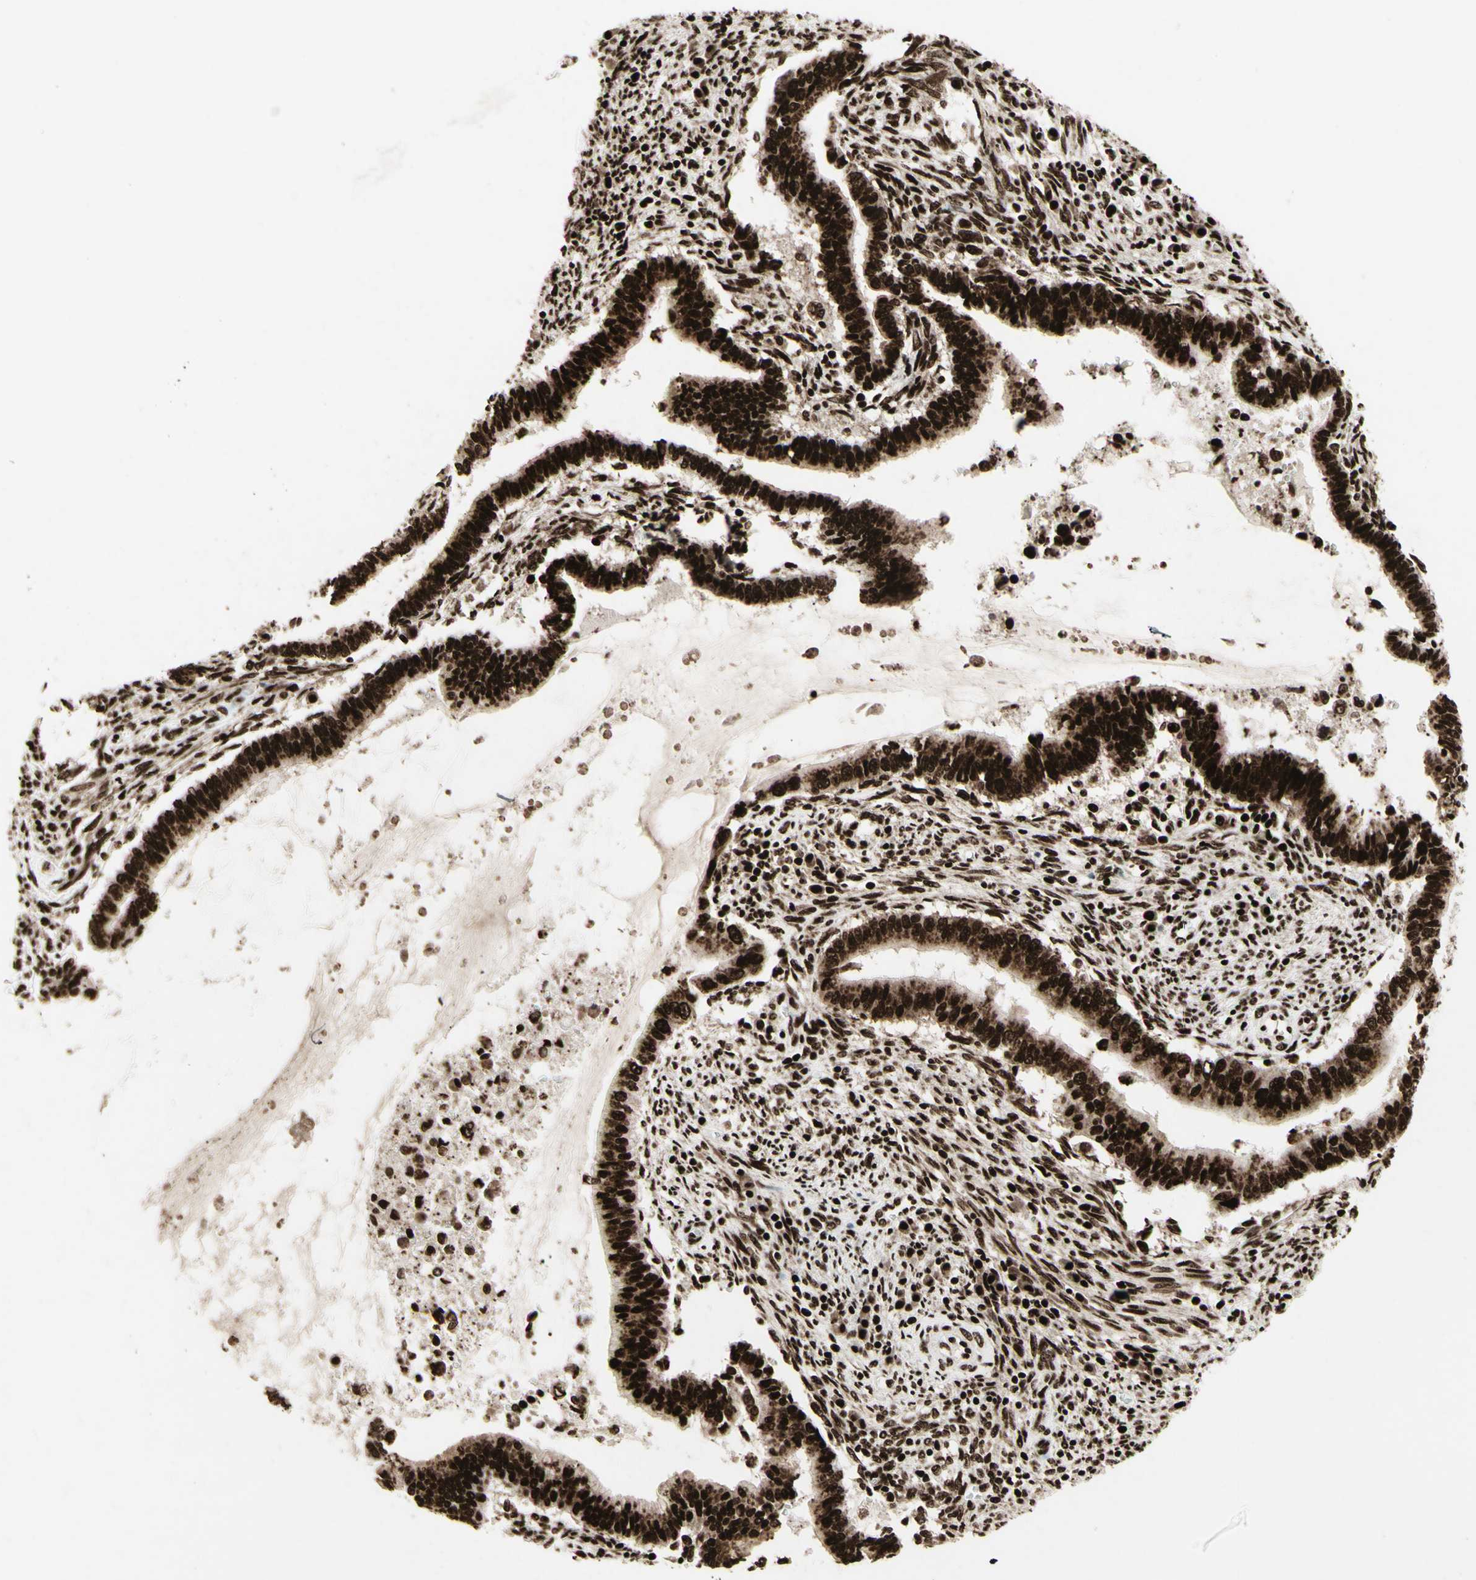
{"staining": {"intensity": "strong", "quantity": ">75%", "location": "cytoplasmic/membranous,nuclear"}, "tissue": "cervical cancer", "cell_type": "Tumor cells", "image_type": "cancer", "snomed": [{"axis": "morphology", "description": "Adenocarcinoma, NOS"}, {"axis": "topography", "description": "Cervix"}], "caption": "An IHC micrograph of tumor tissue is shown. Protein staining in brown labels strong cytoplasmic/membranous and nuclear positivity in cervical cancer (adenocarcinoma) within tumor cells.", "gene": "U2AF2", "patient": {"sex": "female", "age": 44}}